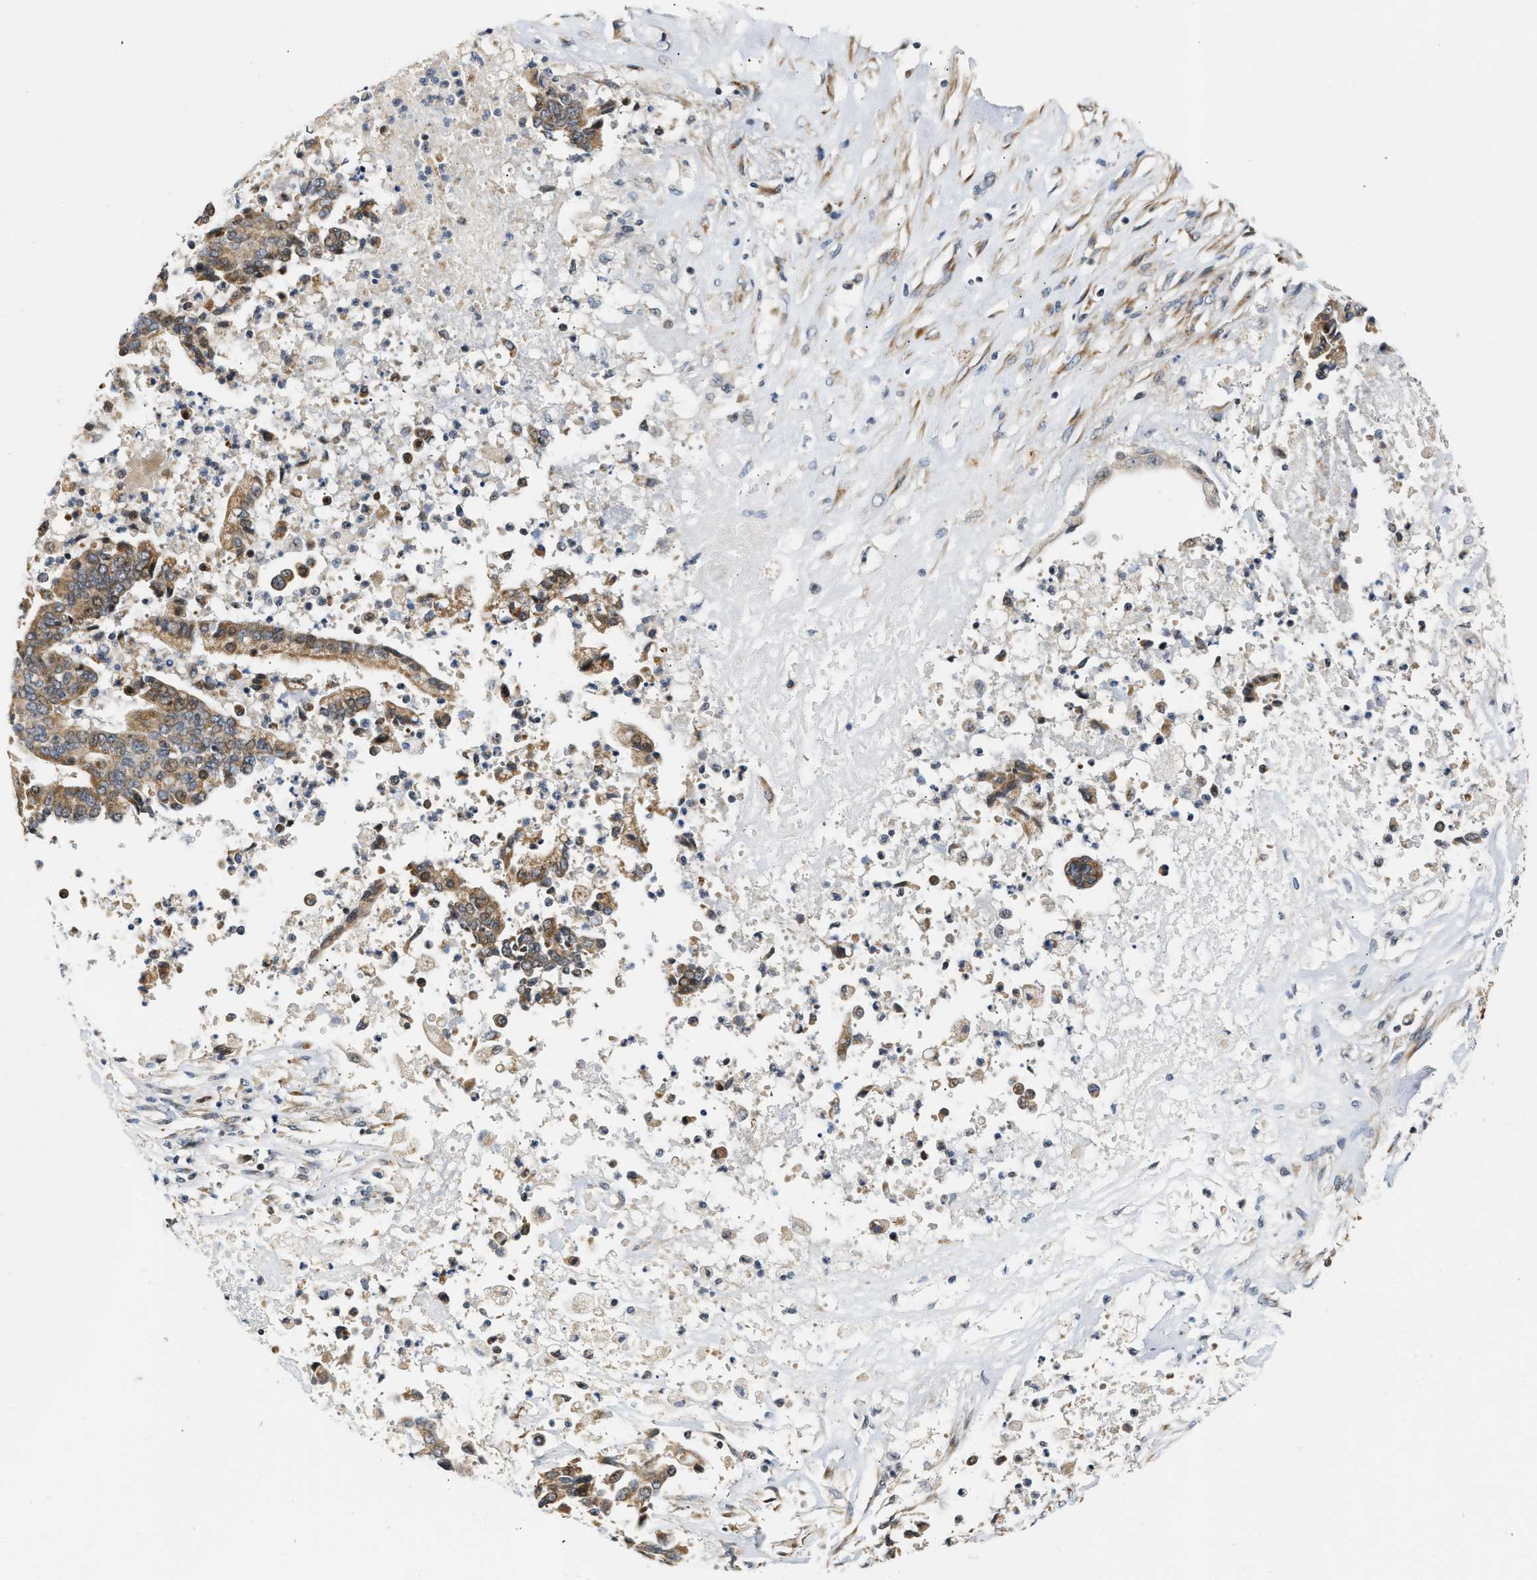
{"staining": {"intensity": "moderate", "quantity": ">75%", "location": "cytoplasmic/membranous"}, "tissue": "liver cancer", "cell_type": "Tumor cells", "image_type": "cancer", "snomed": [{"axis": "morphology", "description": "Cholangiocarcinoma"}, {"axis": "topography", "description": "Liver"}], "caption": "The image exhibits immunohistochemical staining of liver cancer. There is moderate cytoplasmic/membranous positivity is present in about >75% of tumor cells.", "gene": "DEPTOR", "patient": {"sex": "male", "age": 57}}